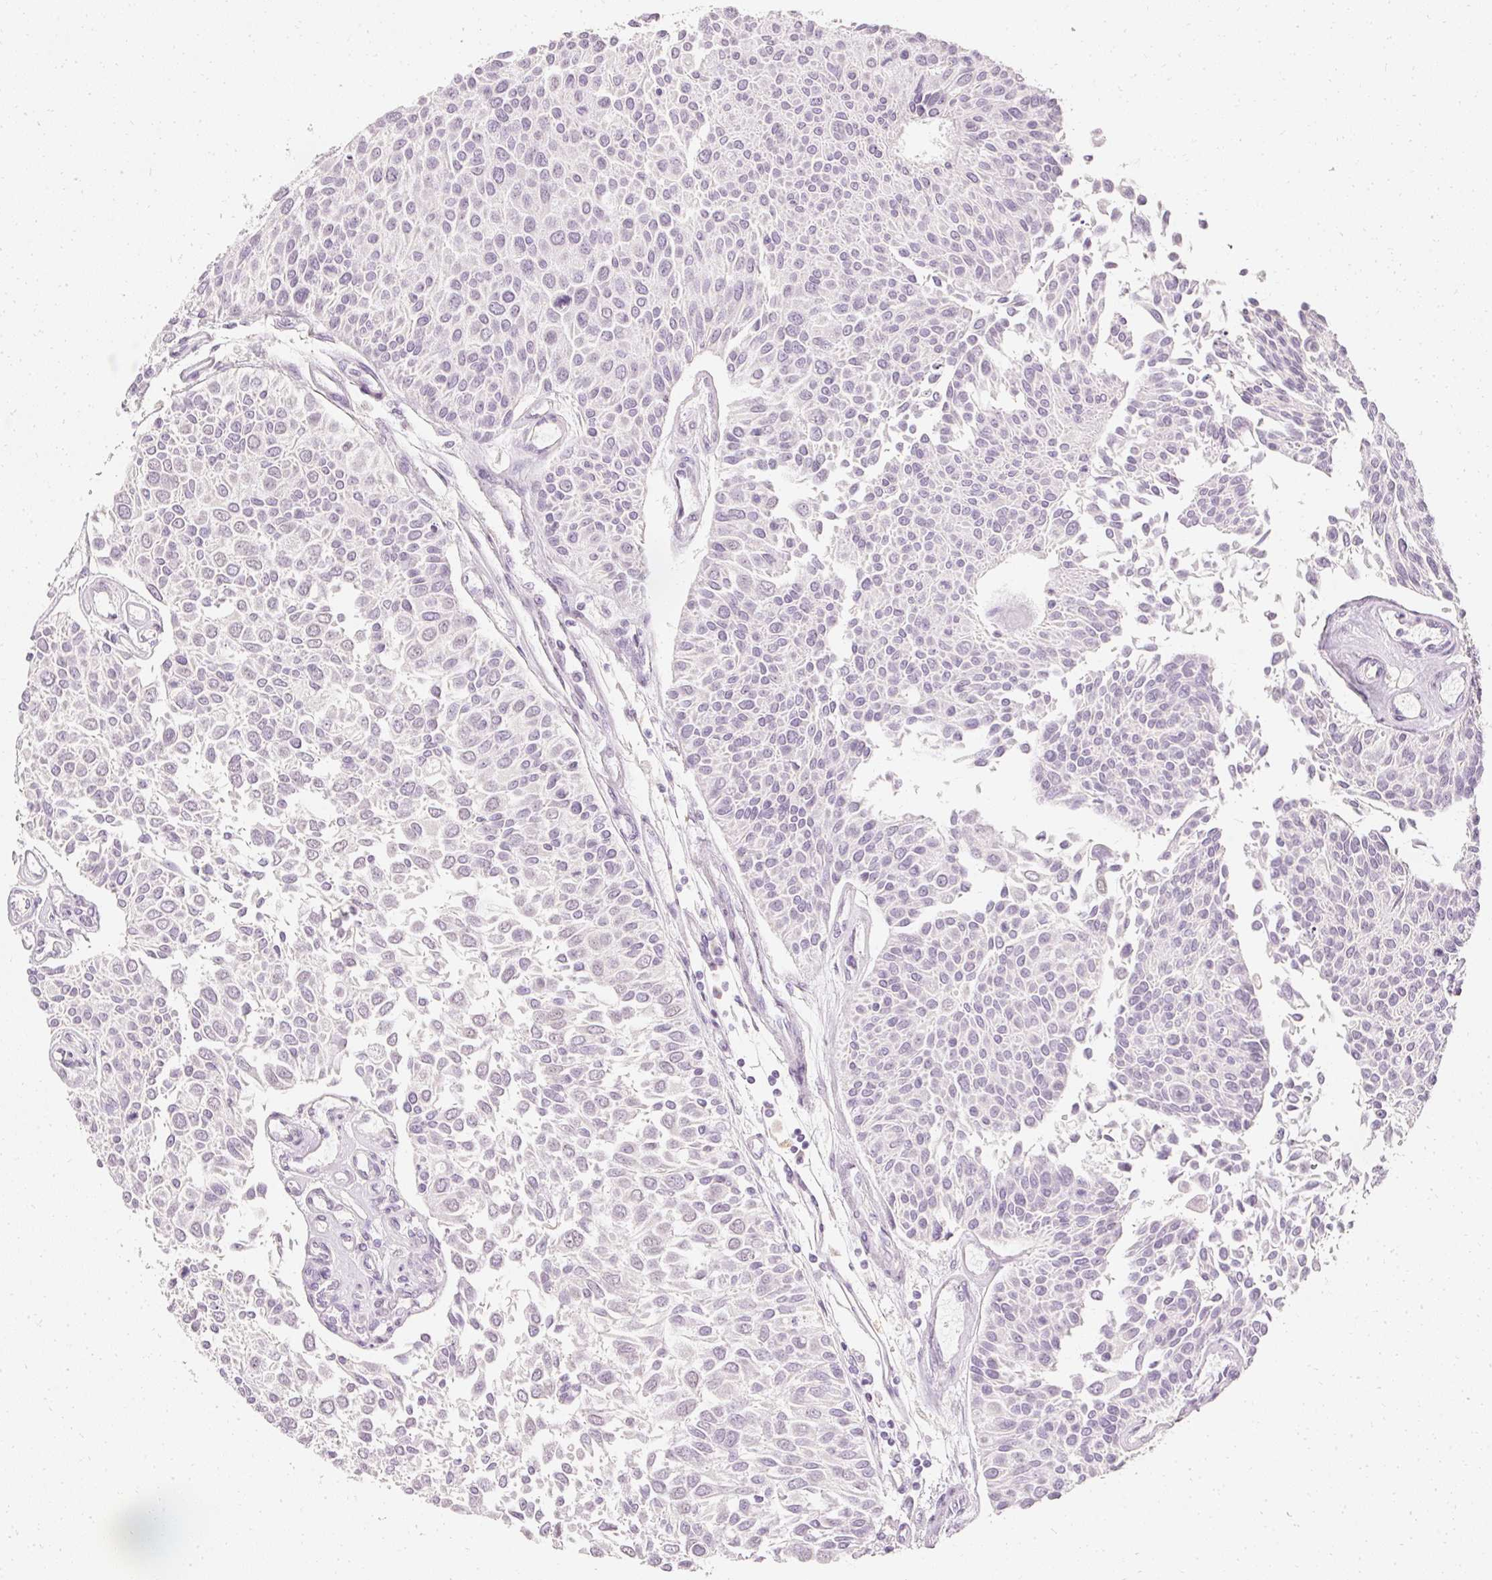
{"staining": {"intensity": "negative", "quantity": "none", "location": "none"}, "tissue": "urothelial cancer", "cell_type": "Tumor cells", "image_type": "cancer", "snomed": [{"axis": "morphology", "description": "Urothelial carcinoma, NOS"}, {"axis": "topography", "description": "Urinary bladder"}], "caption": "Immunohistochemical staining of human transitional cell carcinoma reveals no significant positivity in tumor cells. Brightfield microscopy of immunohistochemistry stained with DAB (brown) and hematoxylin (blue), captured at high magnification.", "gene": "ELAVL3", "patient": {"sex": "male", "age": 55}}